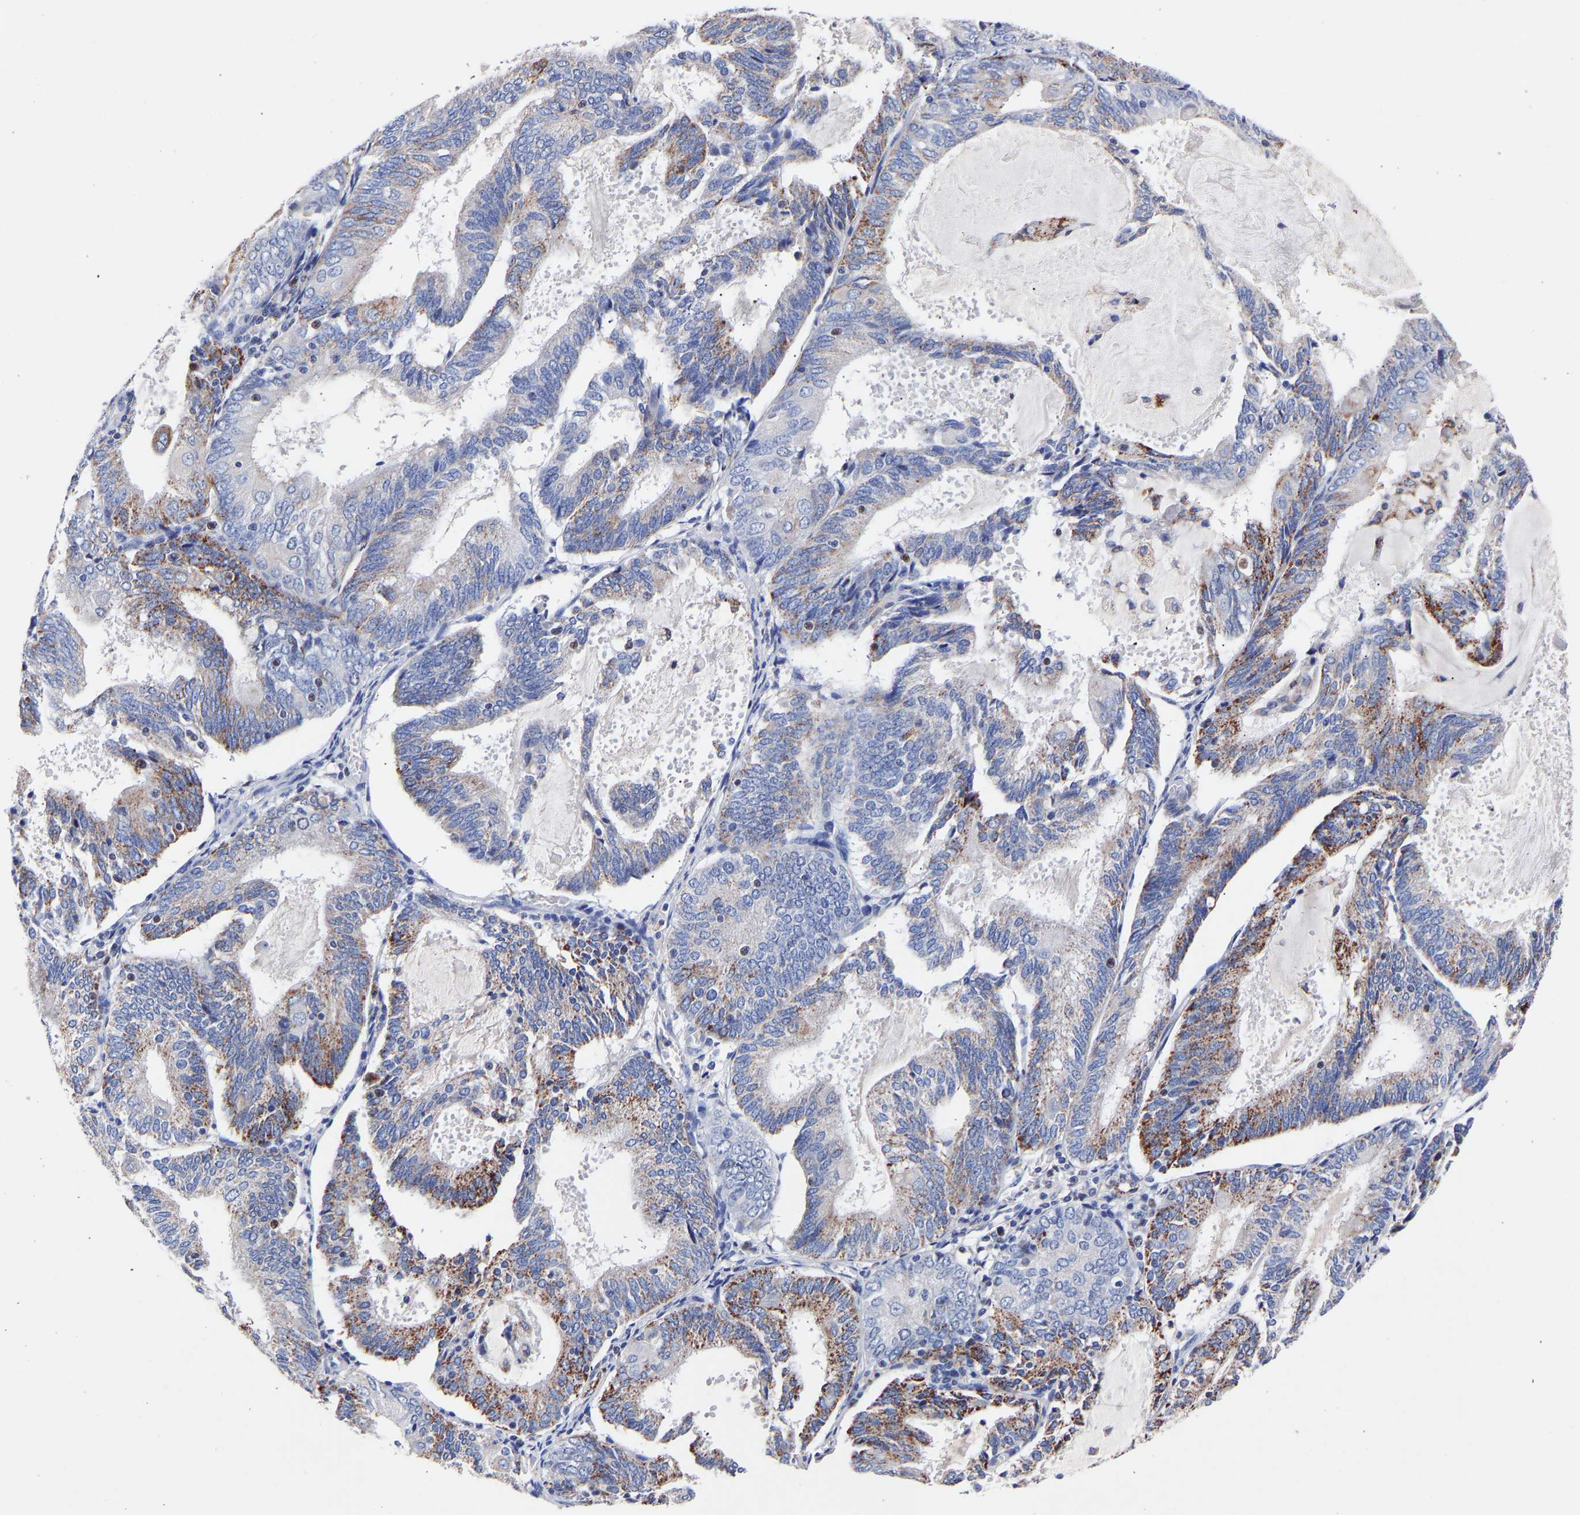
{"staining": {"intensity": "moderate", "quantity": "25%-75%", "location": "cytoplasmic/membranous"}, "tissue": "endometrial cancer", "cell_type": "Tumor cells", "image_type": "cancer", "snomed": [{"axis": "morphology", "description": "Adenocarcinoma, NOS"}, {"axis": "topography", "description": "Endometrium"}], "caption": "A brown stain highlights moderate cytoplasmic/membranous staining of a protein in human endometrial cancer tumor cells.", "gene": "SEM1", "patient": {"sex": "female", "age": 81}}